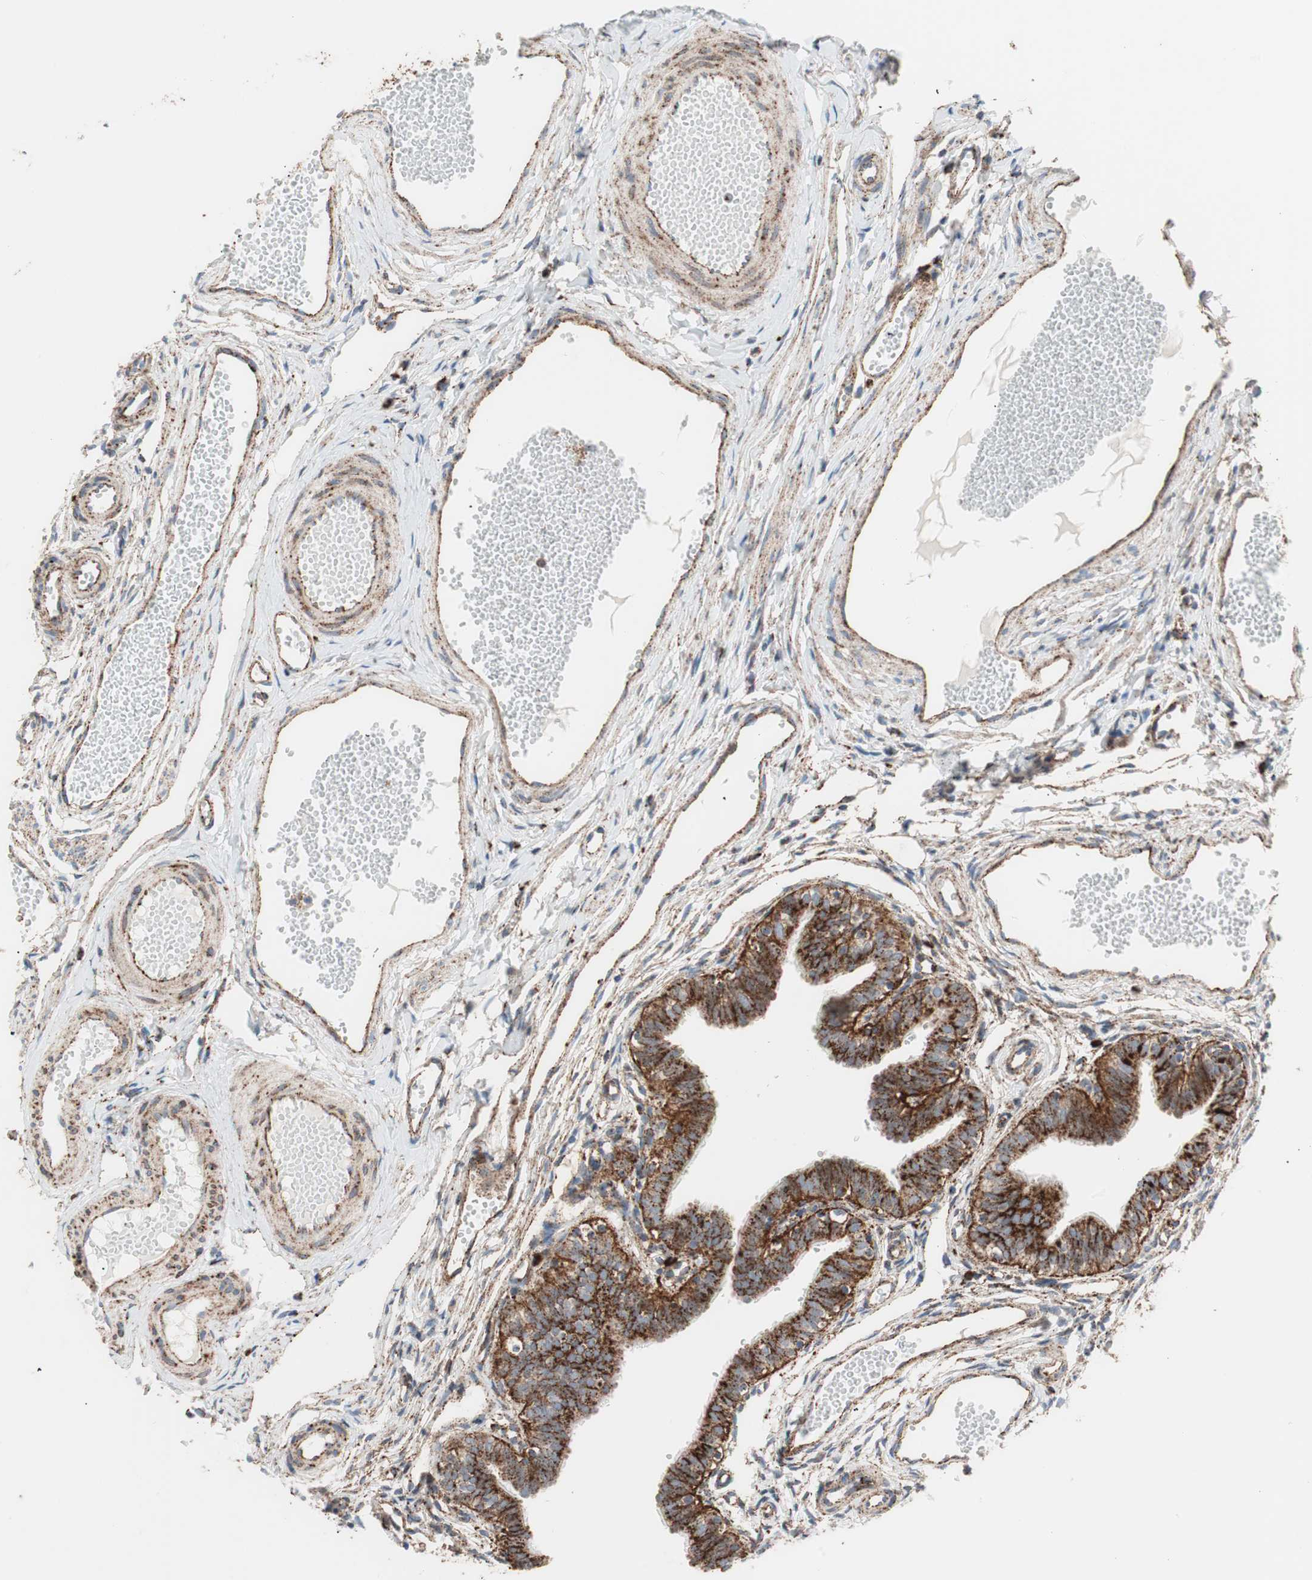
{"staining": {"intensity": "strong", "quantity": ">75%", "location": "cytoplasmic/membranous"}, "tissue": "fallopian tube", "cell_type": "Glandular cells", "image_type": "normal", "snomed": [{"axis": "morphology", "description": "Normal tissue, NOS"}, {"axis": "topography", "description": "Fallopian tube"}, {"axis": "topography", "description": "Placenta"}], "caption": "This photomicrograph exhibits normal fallopian tube stained with immunohistochemistry to label a protein in brown. The cytoplasmic/membranous of glandular cells show strong positivity for the protein. Nuclei are counter-stained blue.", "gene": "LAMP1", "patient": {"sex": "female", "age": 34}}